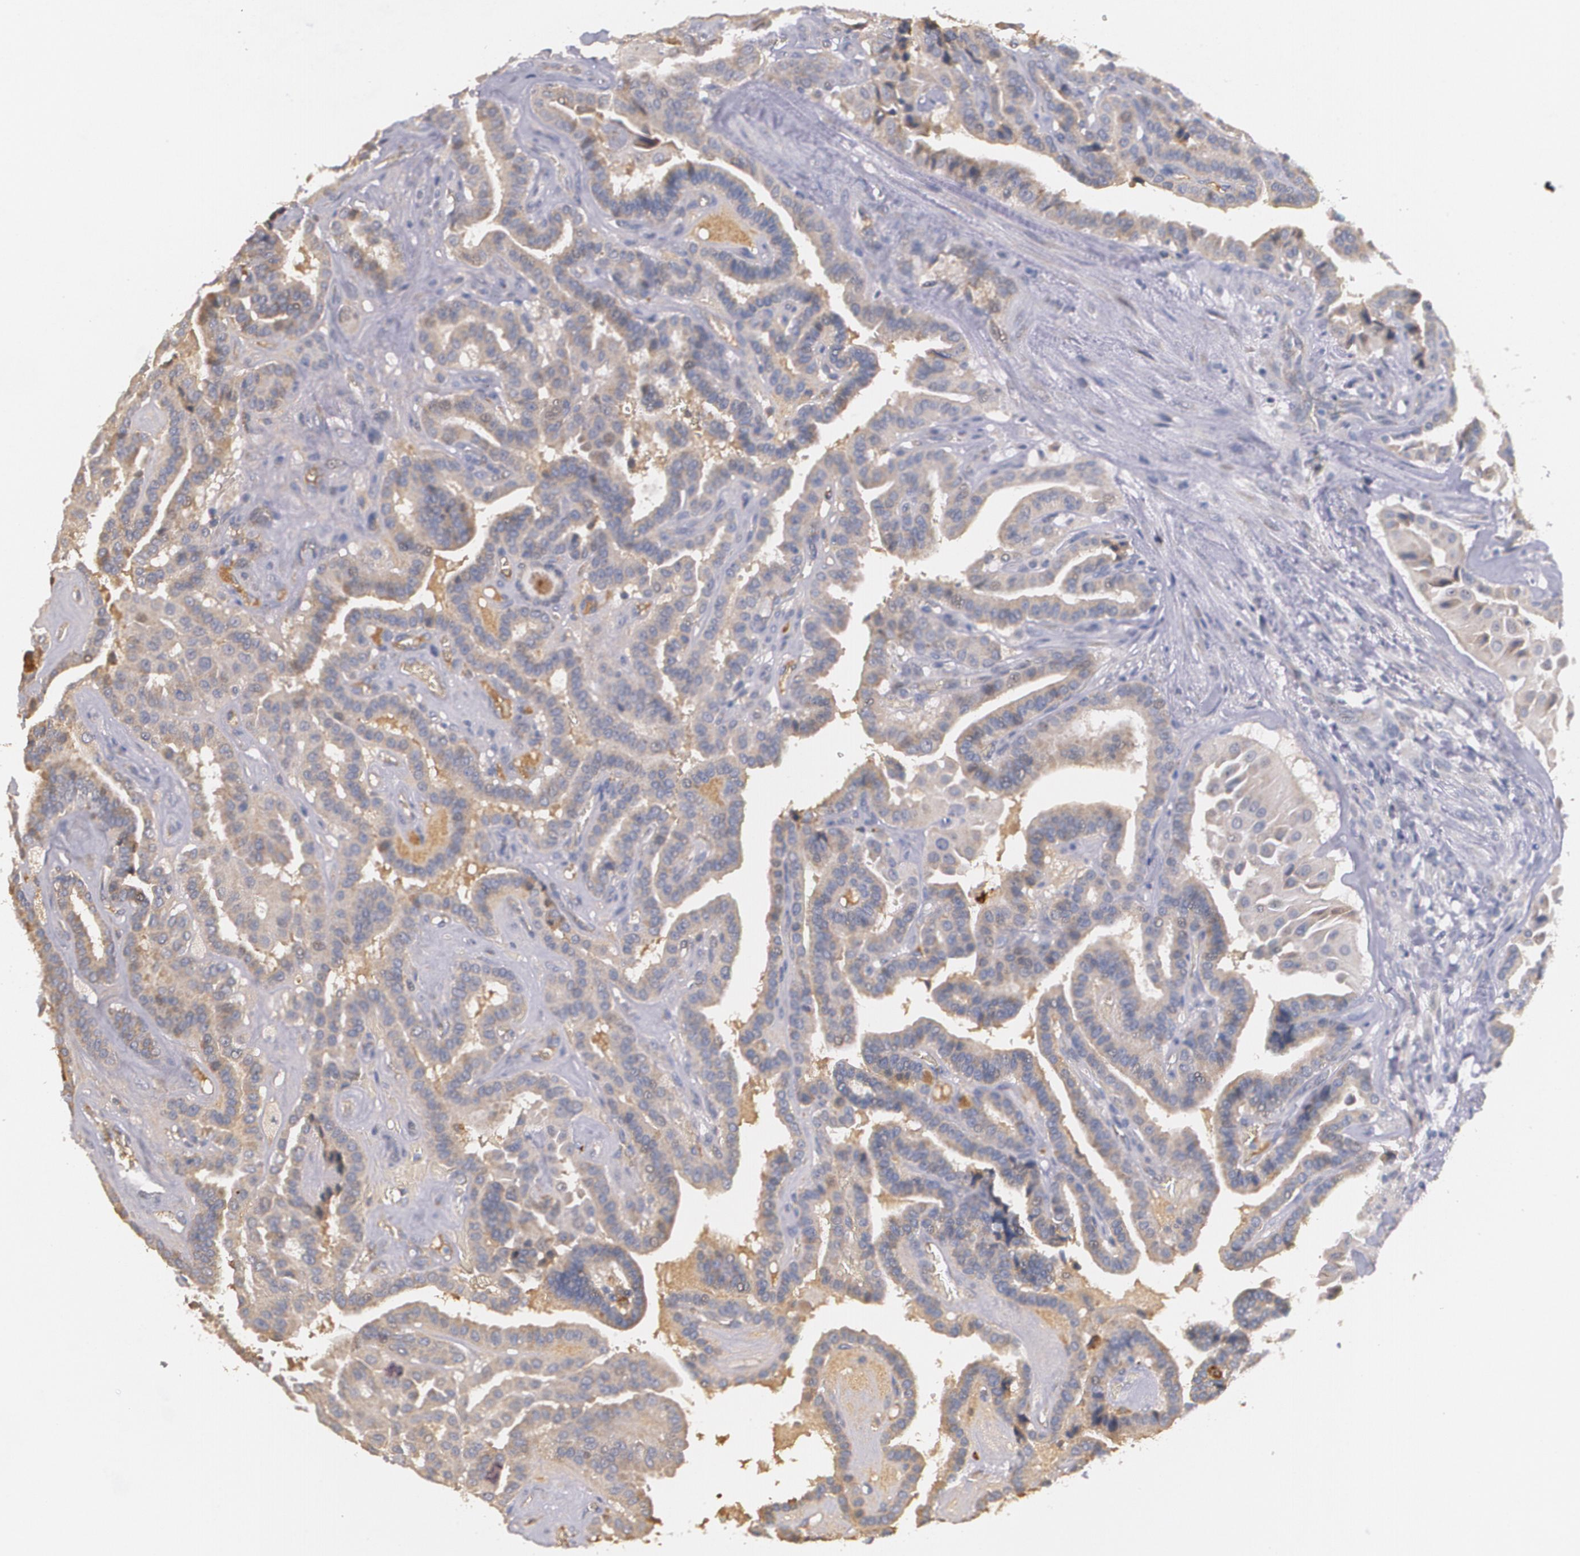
{"staining": {"intensity": "moderate", "quantity": "25%-75%", "location": "cytoplasmic/membranous"}, "tissue": "thyroid cancer", "cell_type": "Tumor cells", "image_type": "cancer", "snomed": [{"axis": "morphology", "description": "Papillary adenocarcinoma, NOS"}, {"axis": "topography", "description": "Thyroid gland"}], "caption": "A medium amount of moderate cytoplasmic/membranous staining is identified in approximately 25%-75% of tumor cells in papillary adenocarcinoma (thyroid) tissue.", "gene": "AMBP", "patient": {"sex": "male", "age": 87}}